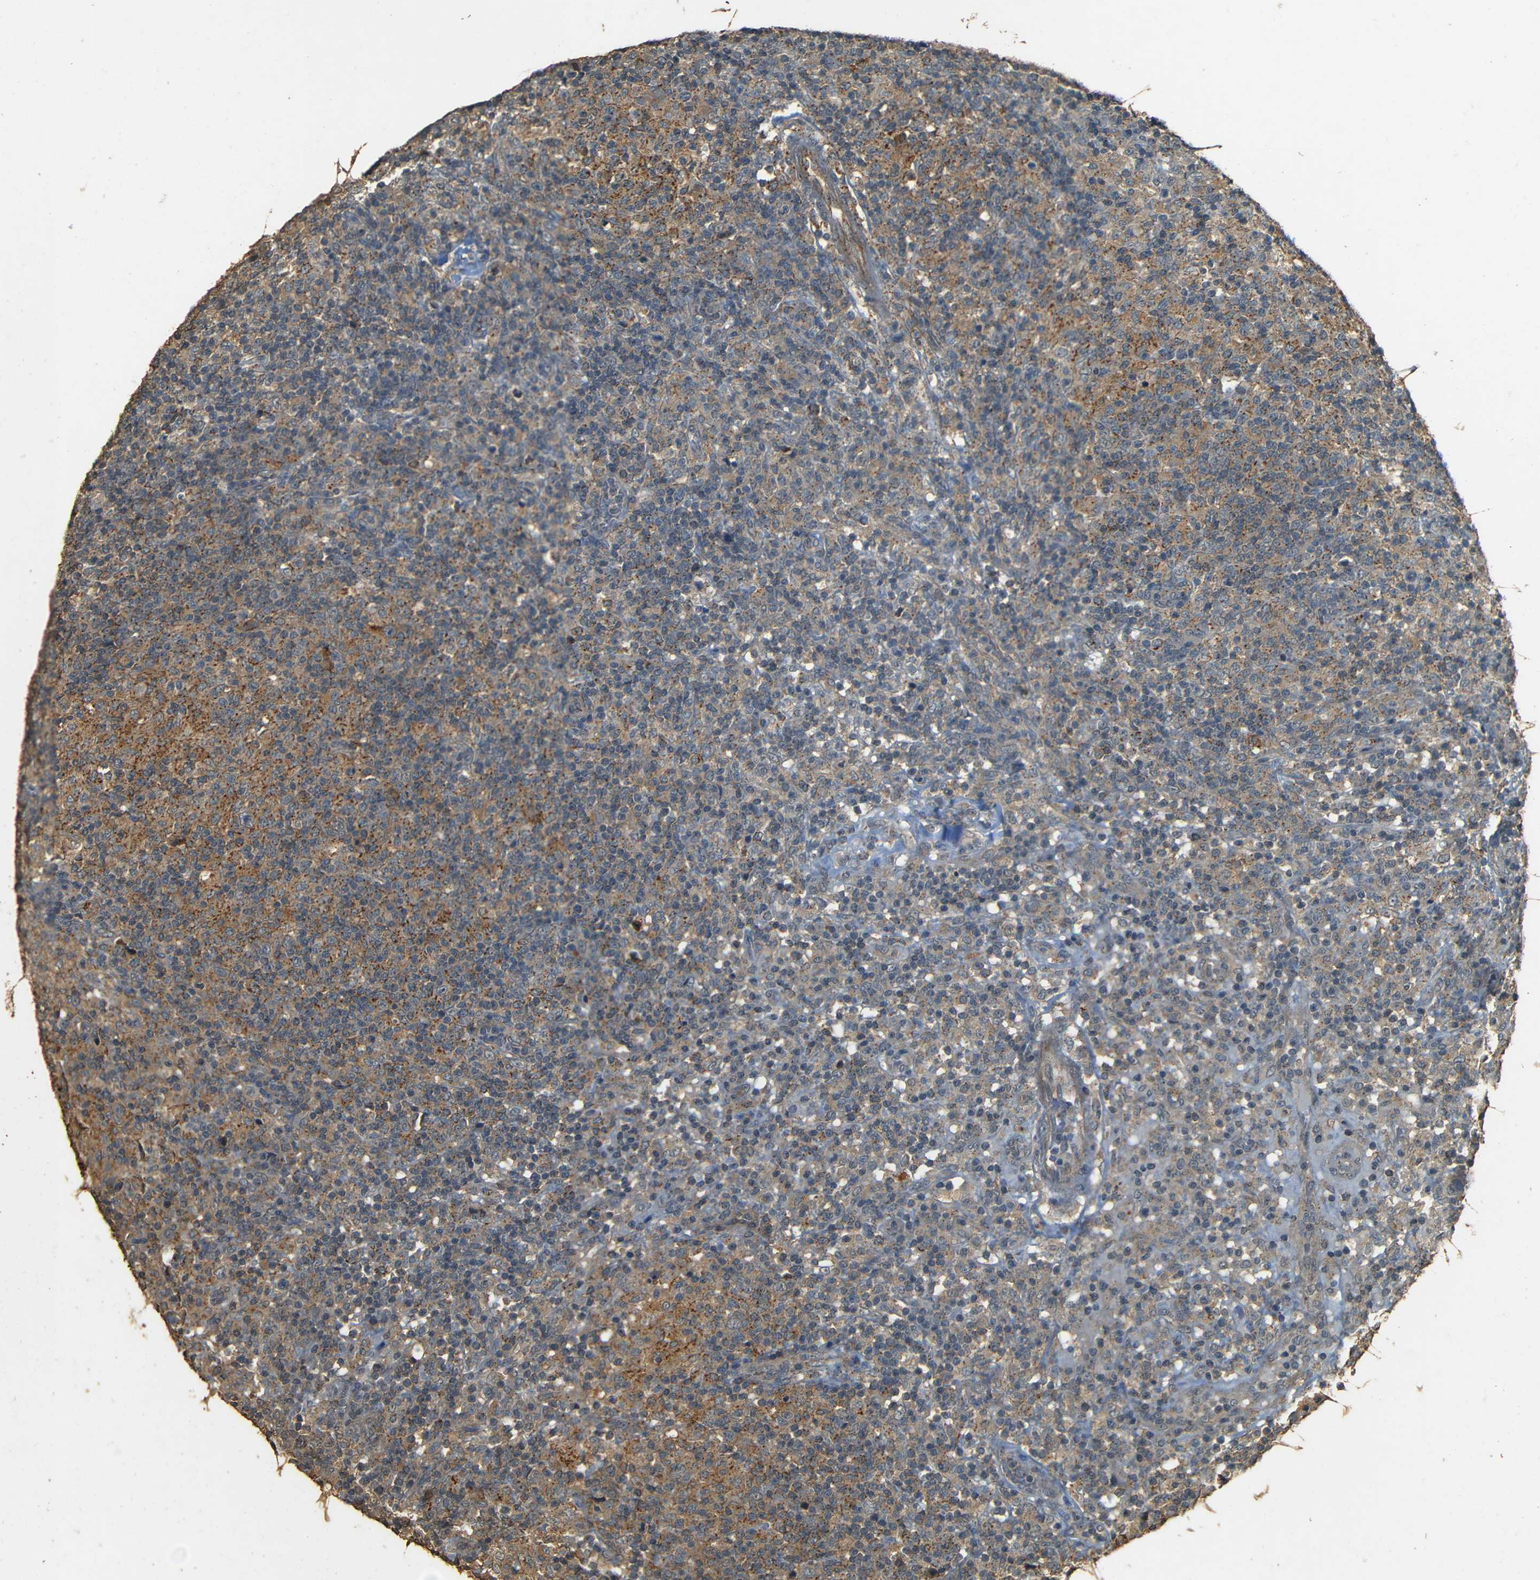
{"staining": {"intensity": "moderate", "quantity": ">75%", "location": "cytoplasmic/membranous"}, "tissue": "lymphoma", "cell_type": "Tumor cells", "image_type": "cancer", "snomed": [{"axis": "morphology", "description": "Hodgkin's disease, NOS"}, {"axis": "topography", "description": "Lymph node"}], "caption": "This photomicrograph reveals immunohistochemistry (IHC) staining of lymphoma, with medium moderate cytoplasmic/membranous expression in about >75% of tumor cells.", "gene": "PDE5A", "patient": {"sex": "male", "age": 70}}